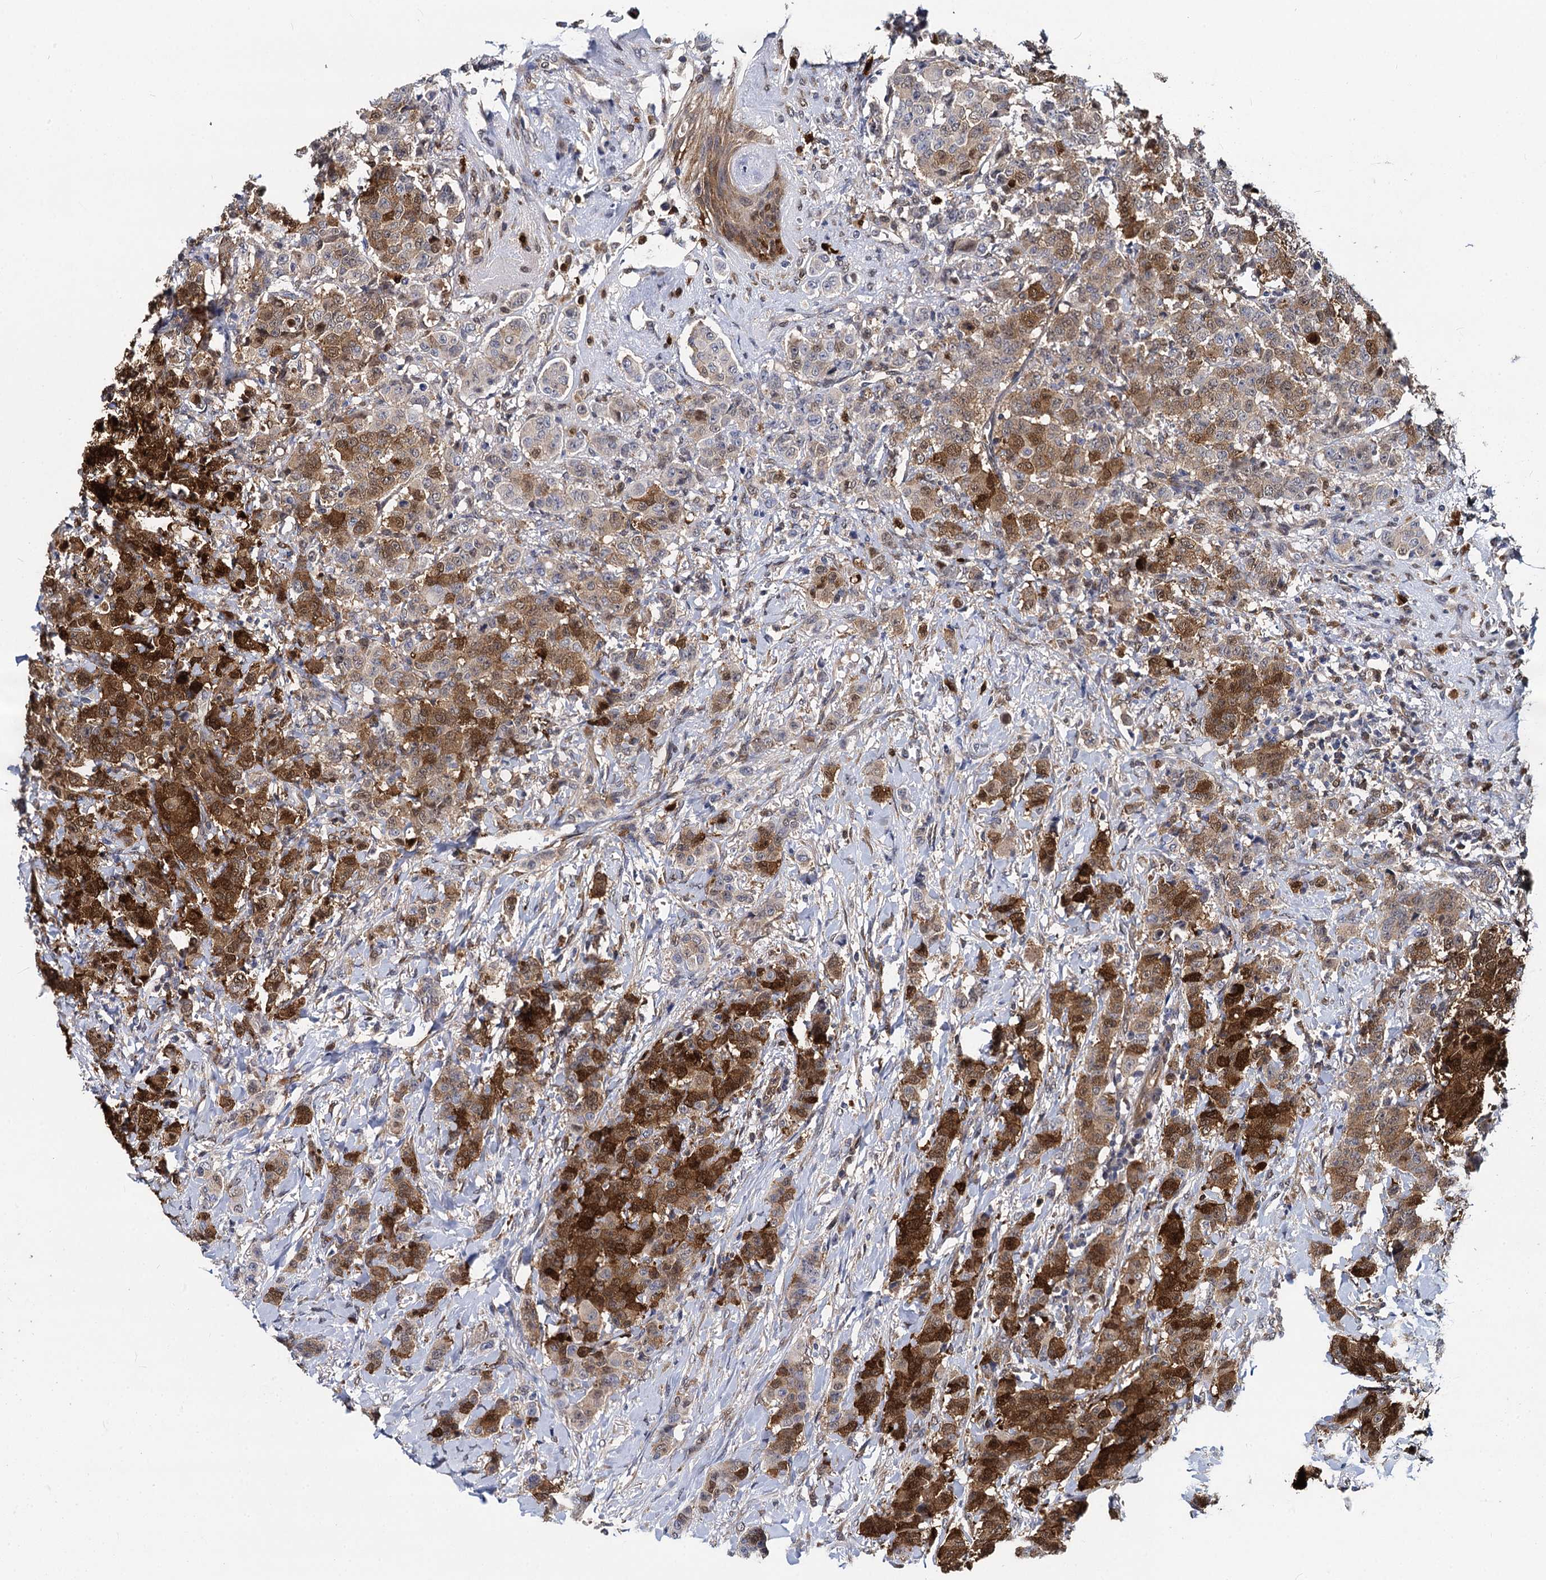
{"staining": {"intensity": "strong", "quantity": "25%-75%", "location": "cytoplasmic/membranous"}, "tissue": "breast cancer", "cell_type": "Tumor cells", "image_type": "cancer", "snomed": [{"axis": "morphology", "description": "Duct carcinoma"}, {"axis": "topography", "description": "Breast"}], "caption": "Protein positivity by IHC displays strong cytoplasmic/membranous positivity in about 25%-75% of tumor cells in infiltrating ductal carcinoma (breast).", "gene": "GSTM3", "patient": {"sex": "female", "age": 40}}